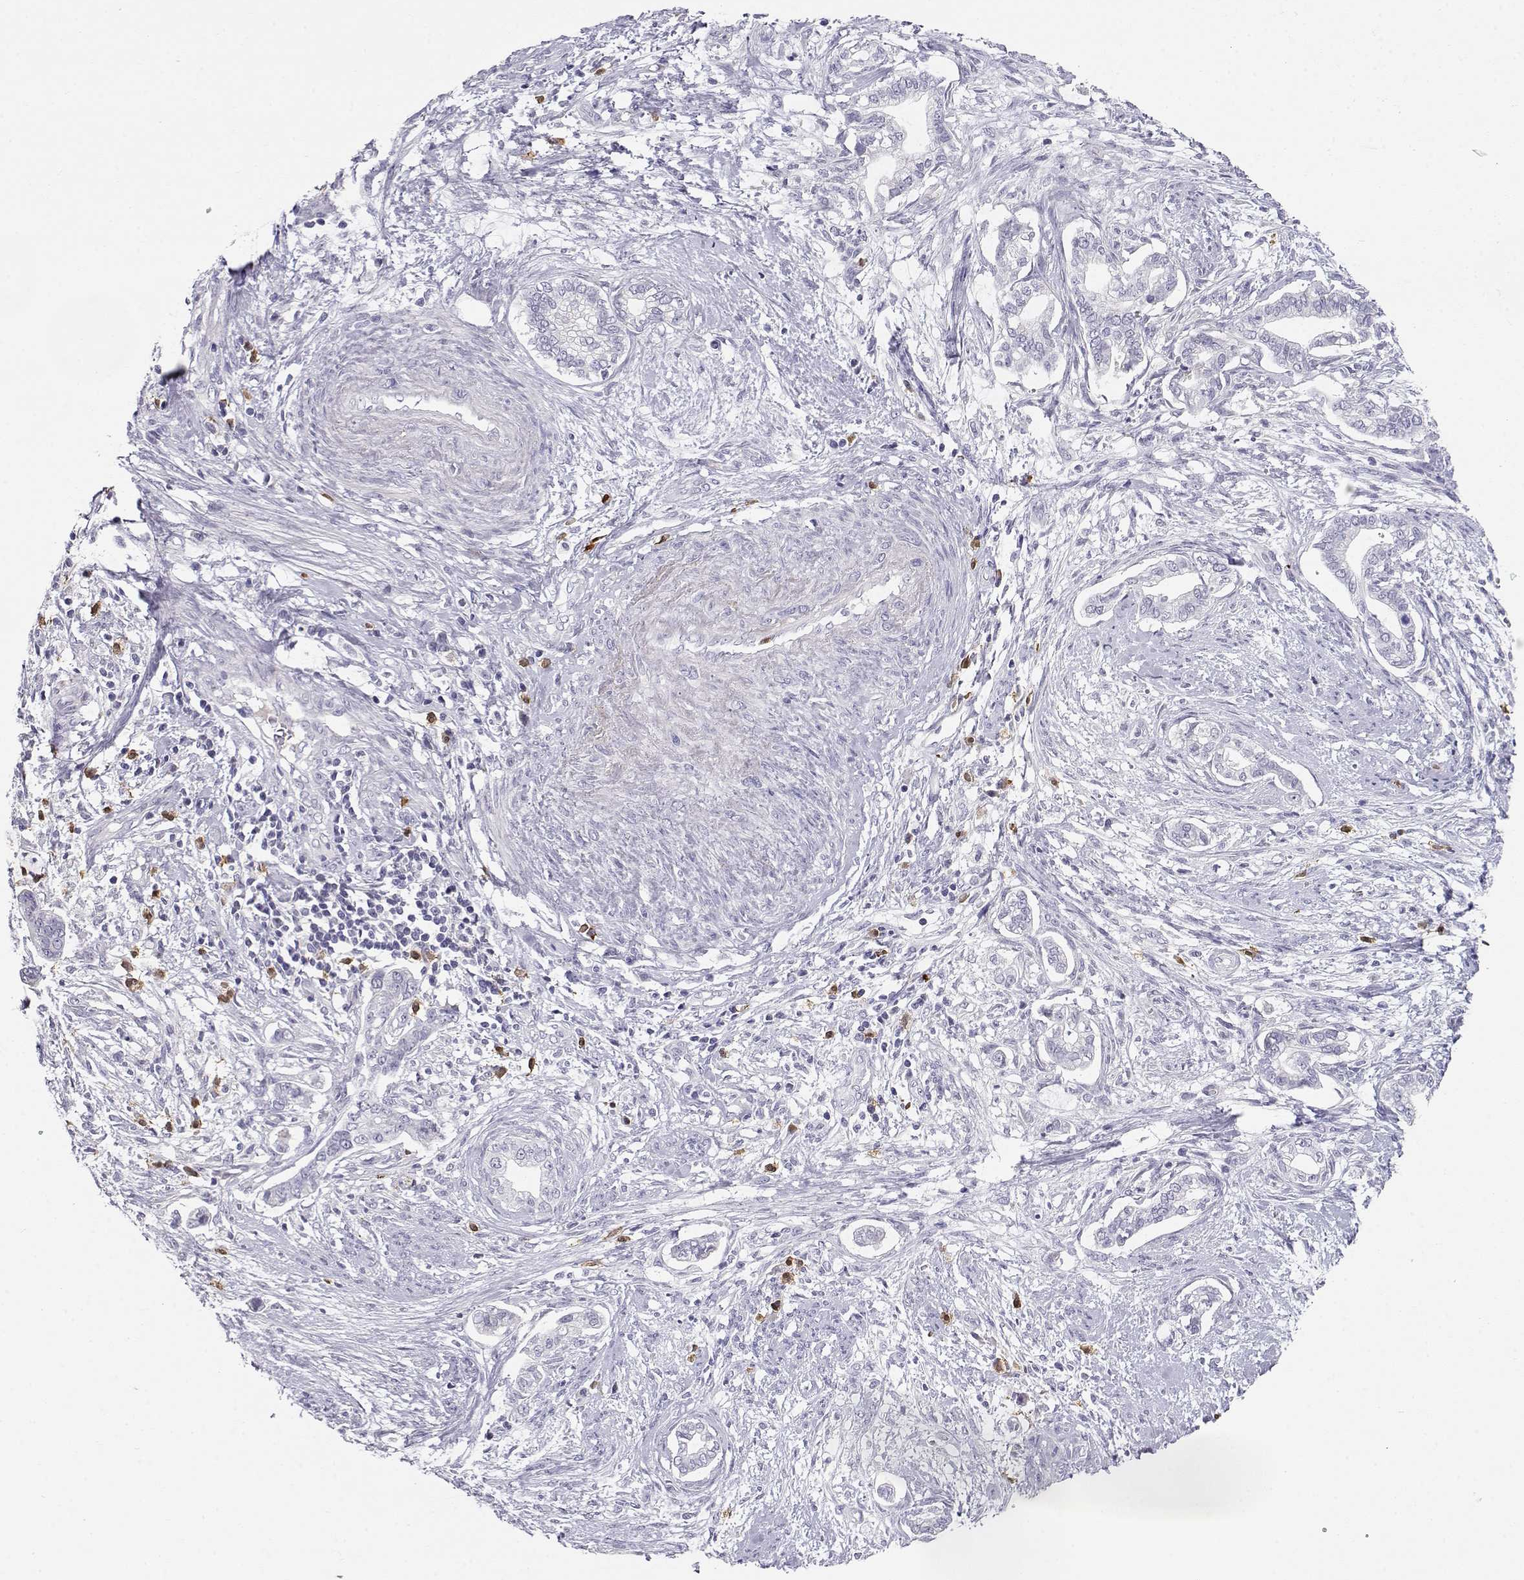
{"staining": {"intensity": "negative", "quantity": "none", "location": "none"}, "tissue": "cervical cancer", "cell_type": "Tumor cells", "image_type": "cancer", "snomed": [{"axis": "morphology", "description": "Adenocarcinoma, NOS"}, {"axis": "topography", "description": "Cervix"}], "caption": "Cervical cancer (adenocarcinoma) was stained to show a protein in brown. There is no significant expression in tumor cells.", "gene": "CDHR1", "patient": {"sex": "female", "age": 62}}